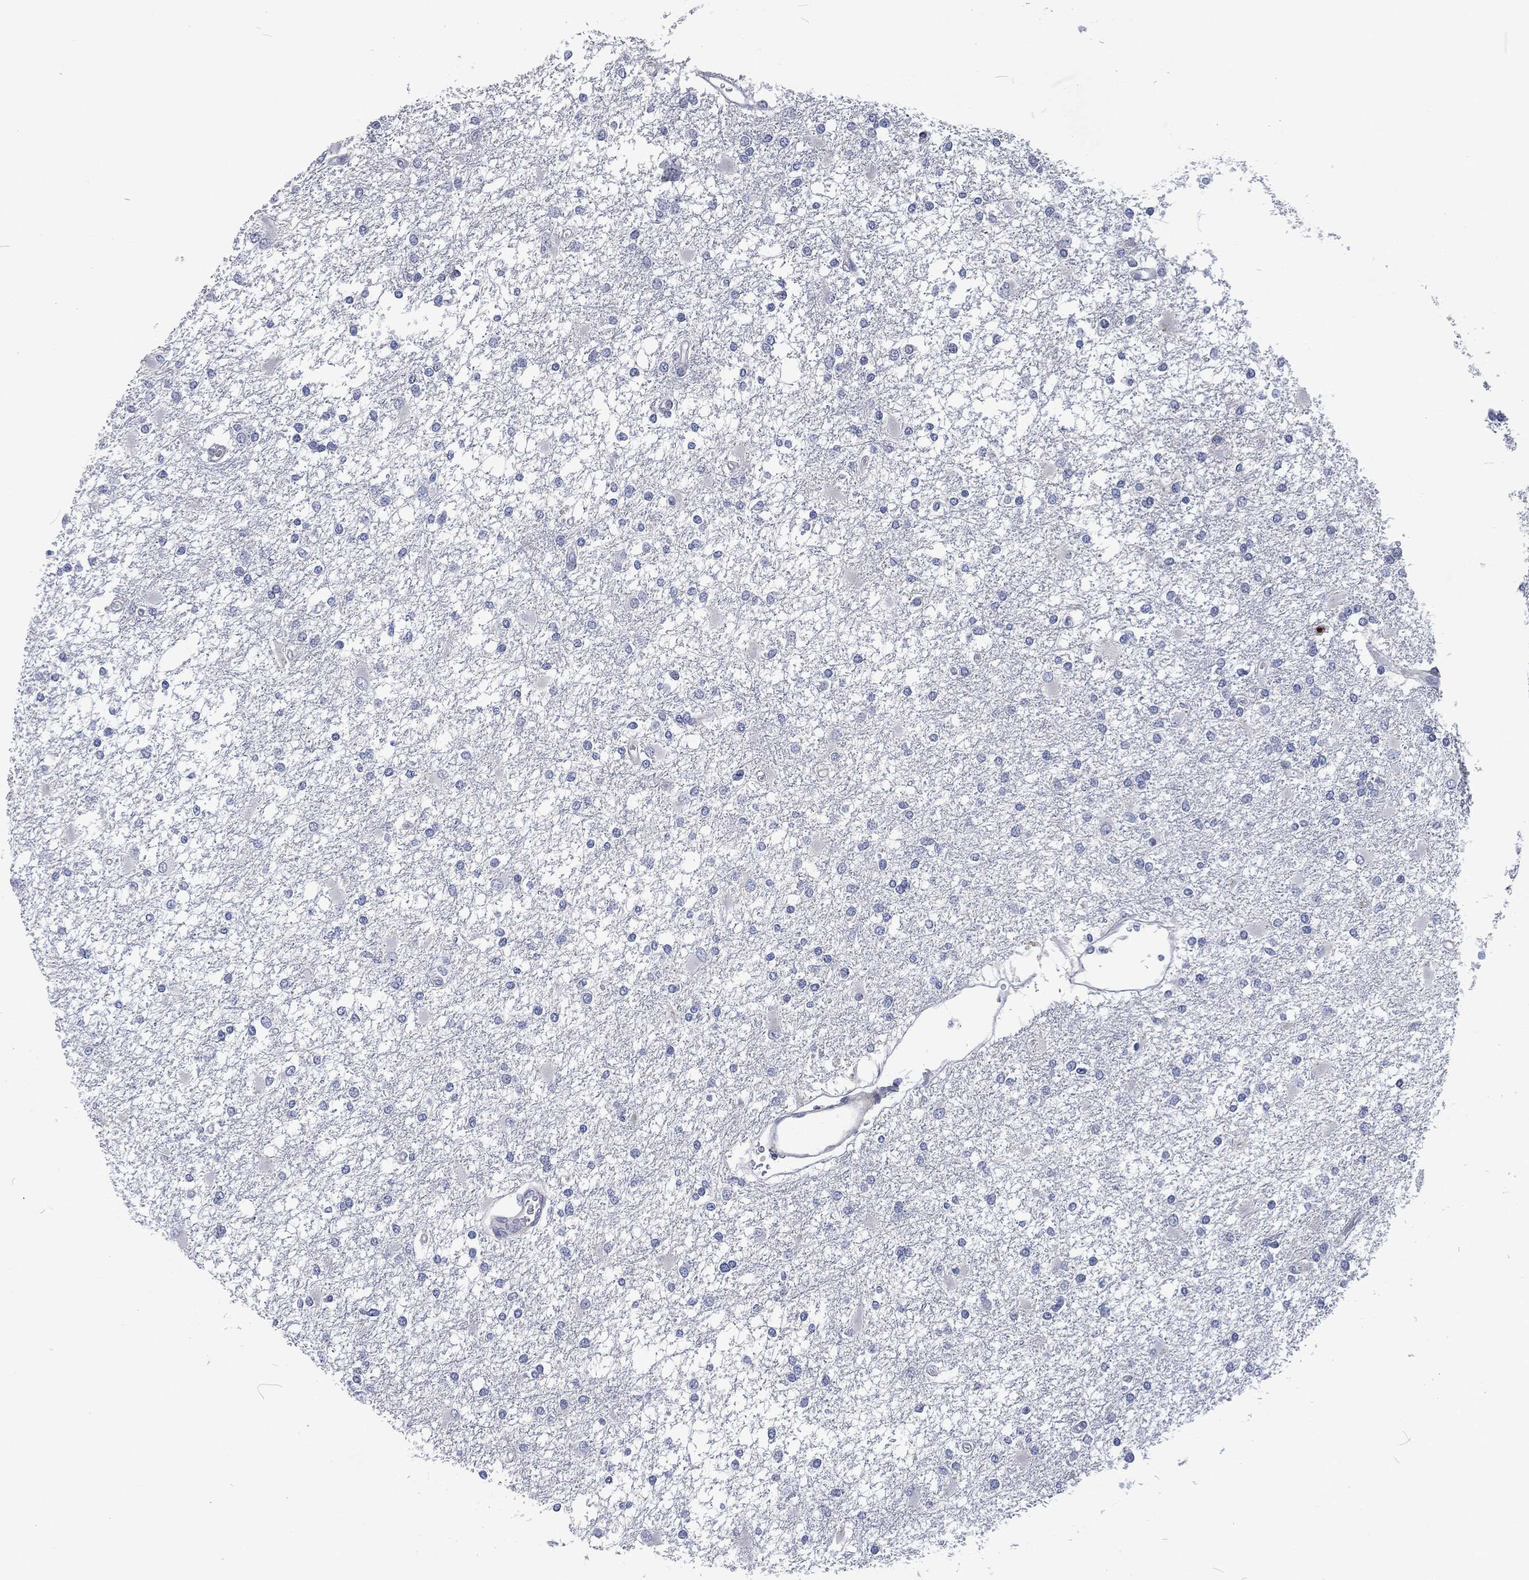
{"staining": {"intensity": "negative", "quantity": "none", "location": "none"}, "tissue": "glioma", "cell_type": "Tumor cells", "image_type": "cancer", "snomed": [{"axis": "morphology", "description": "Glioma, malignant, High grade"}, {"axis": "topography", "description": "Cerebral cortex"}], "caption": "Image shows no protein positivity in tumor cells of malignant high-grade glioma tissue.", "gene": "MPO", "patient": {"sex": "male", "age": 79}}